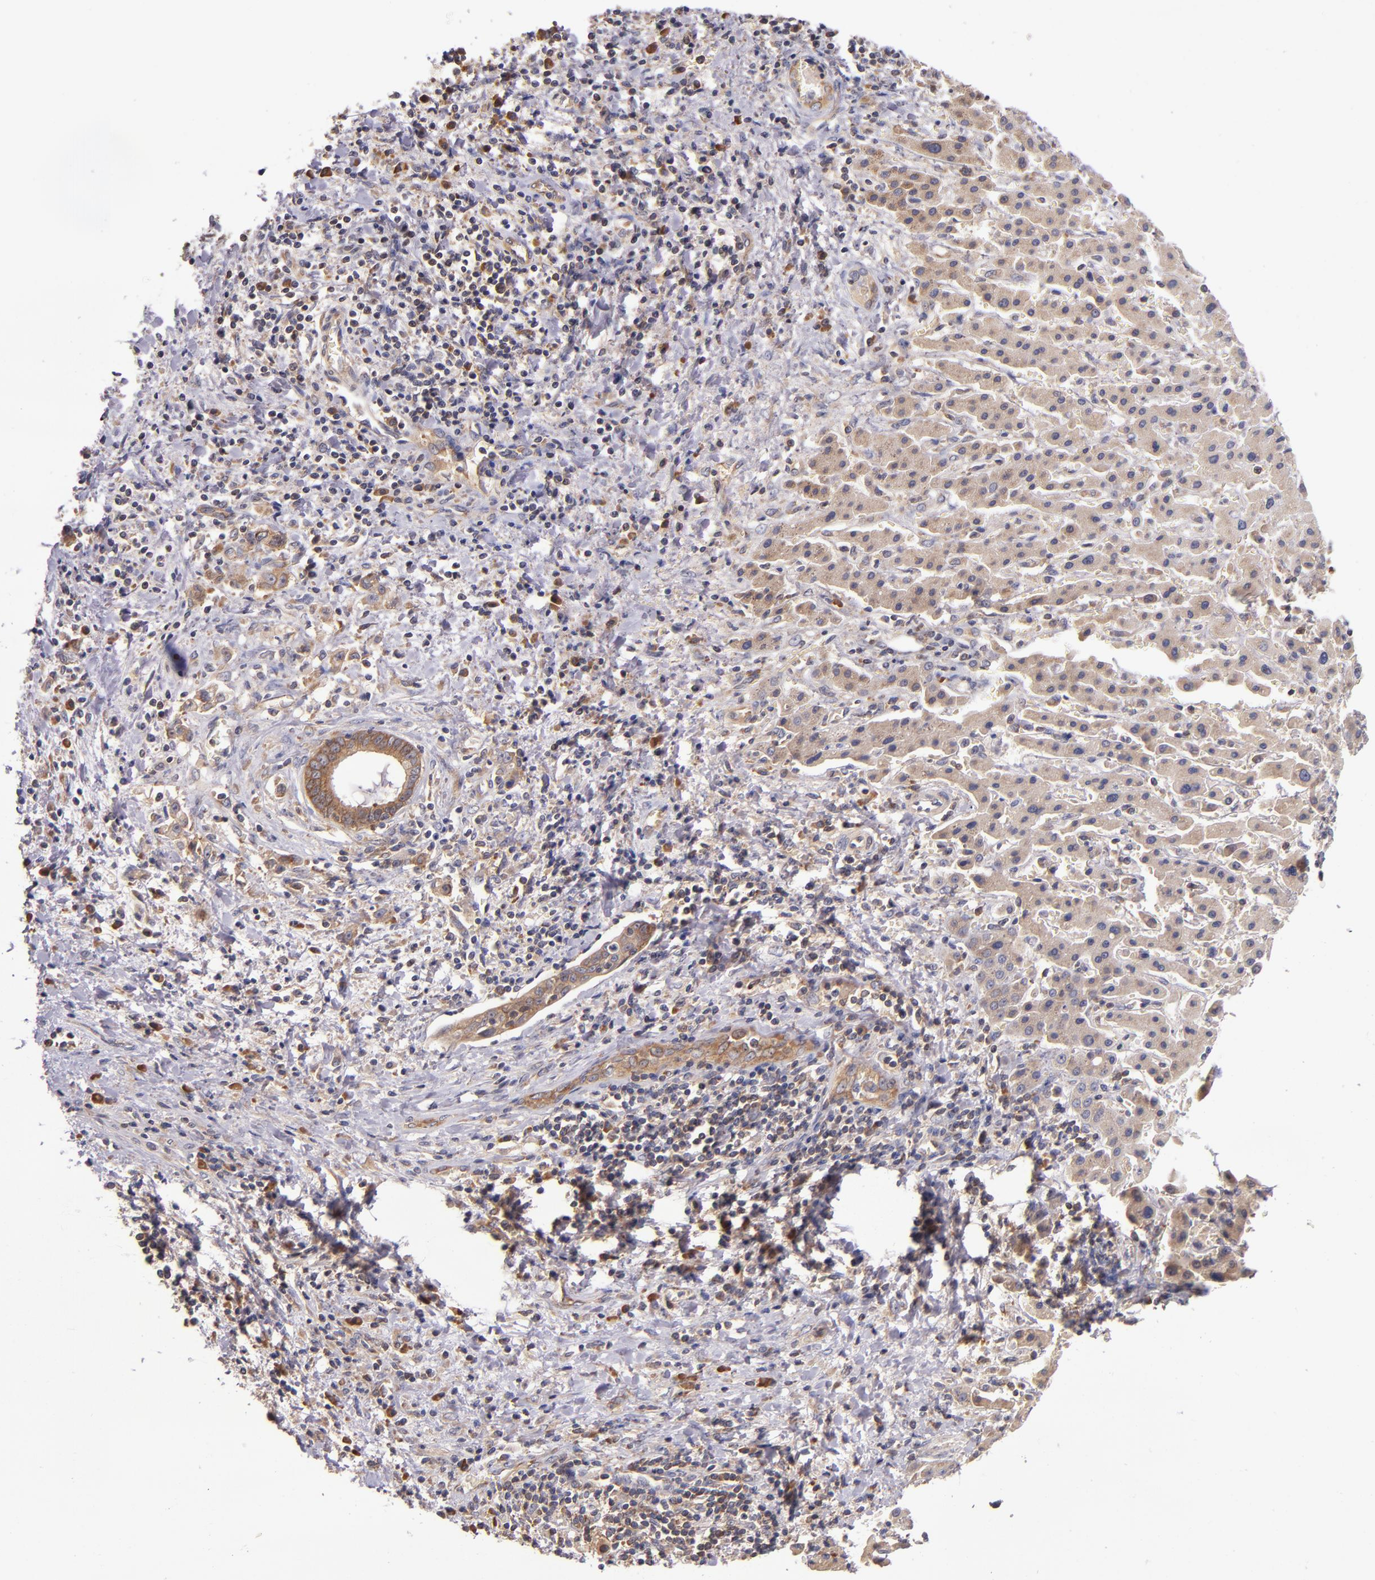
{"staining": {"intensity": "moderate", "quantity": ">75%", "location": "cytoplasmic/membranous"}, "tissue": "liver cancer", "cell_type": "Tumor cells", "image_type": "cancer", "snomed": [{"axis": "morphology", "description": "Cholangiocarcinoma"}, {"axis": "topography", "description": "Liver"}], "caption": "Liver cancer stained with IHC demonstrates moderate cytoplasmic/membranous positivity in approximately >75% of tumor cells.", "gene": "EIF4ENIF1", "patient": {"sex": "male", "age": 57}}